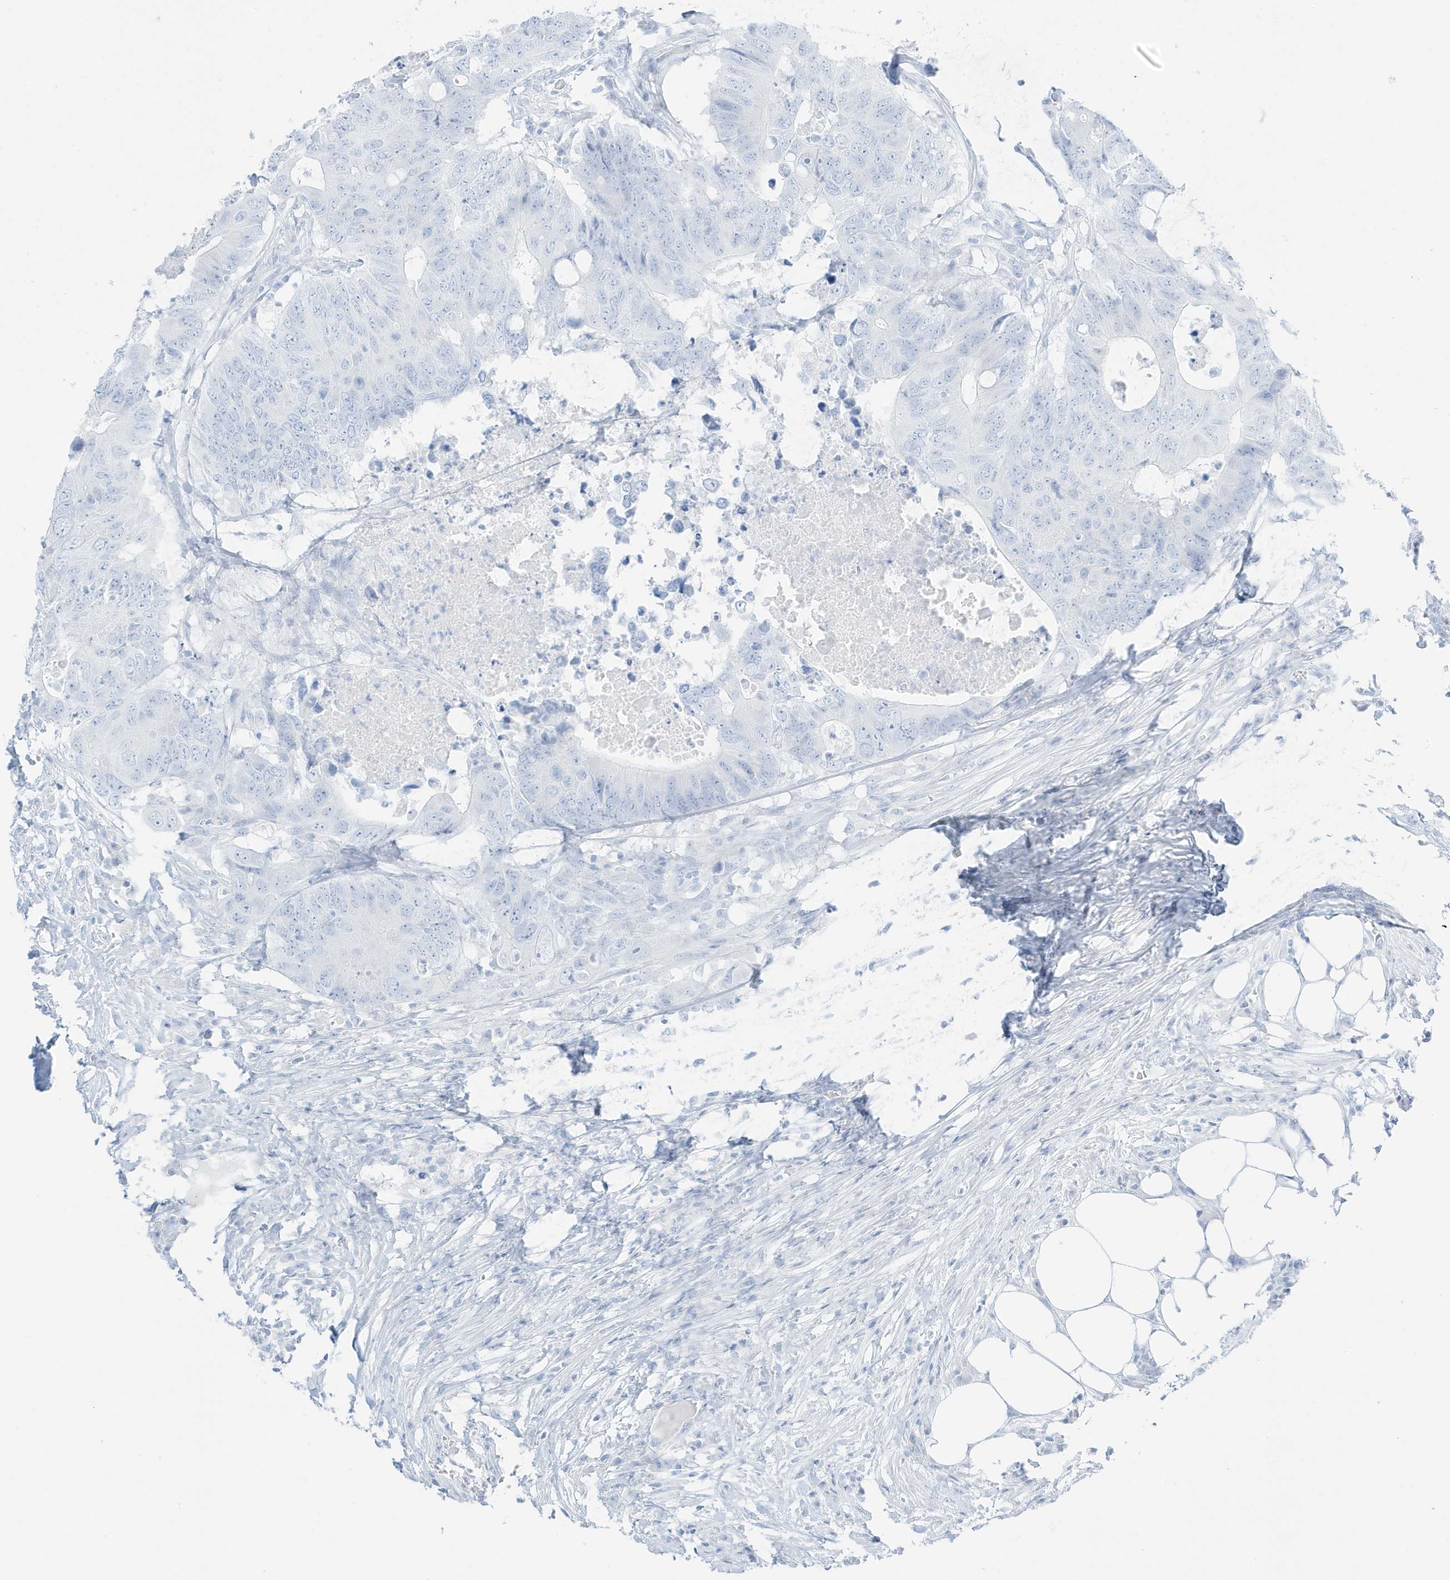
{"staining": {"intensity": "negative", "quantity": "none", "location": "none"}, "tissue": "colorectal cancer", "cell_type": "Tumor cells", "image_type": "cancer", "snomed": [{"axis": "morphology", "description": "Adenocarcinoma, NOS"}, {"axis": "topography", "description": "Colon"}], "caption": "A high-resolution micrograph shows immunohistochemistry (IHC) staining of adenocarcinoma (colorectal), which exhibits no significant positivity in tumor cells.", "gene": "SLC22A13", "patient": {"sex": "male", "age": 71}}